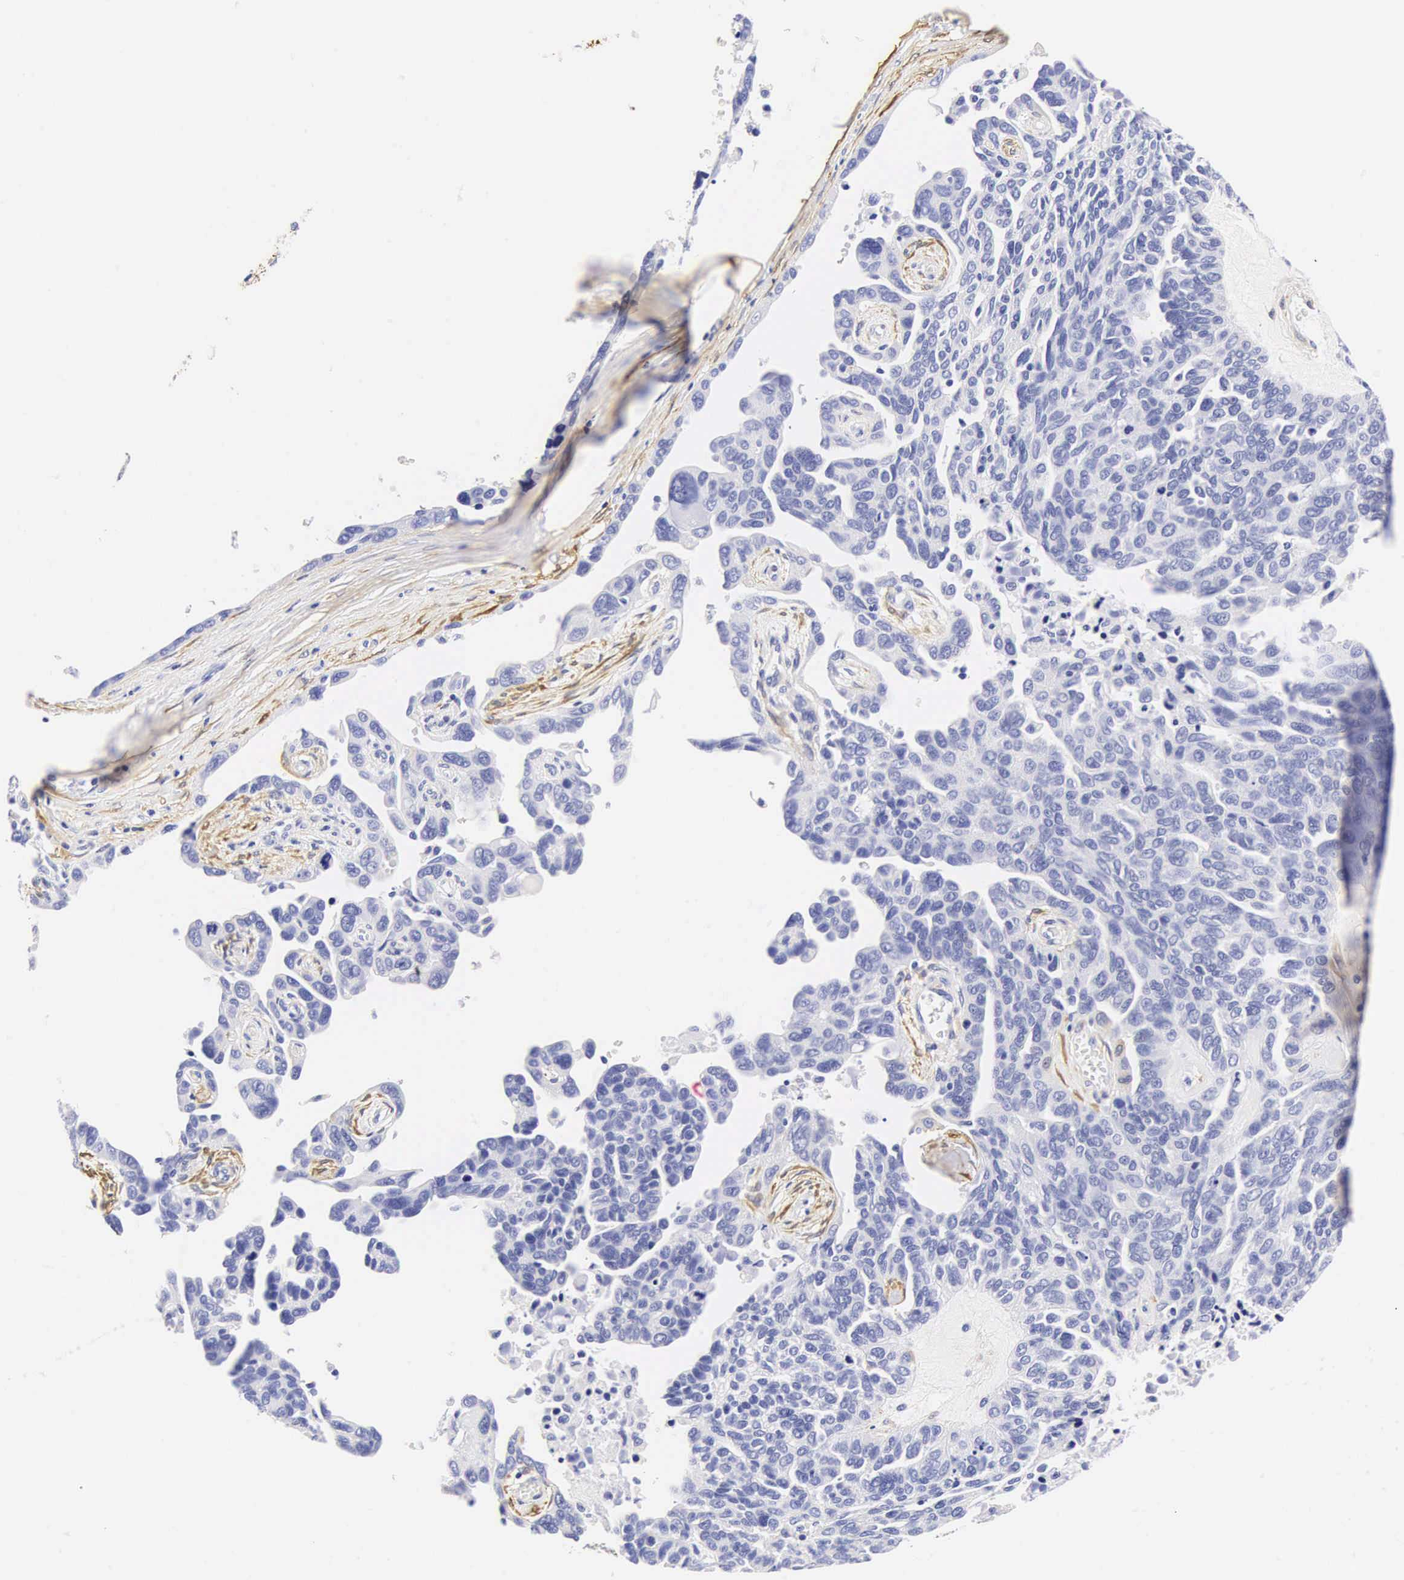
{"staining": {"intensity": "negative", "quantity": "none", "location": "none"}, "tissue": "ovarian cancer", "cell_type": "Tumor cells", "image_type": "cancer", "snomed": [{"axis": "morphology", "description": "Cystadenocarcinoma, serous, NOS"}, {"axis": "topography", "description": "Ovary"}], "caption": "The photomicrograph demonstrates no significant expression in tumor cells of serous cystadenocarcinoma (ovarian). Brightfield microscopy of IHC stained with DAB (3,3'-diaminobenzidine) (brown) and hematoxylin (blue), captured at high magnification.", "gene": "CNN1", "patient": {"sex": "female", "age": 64}}